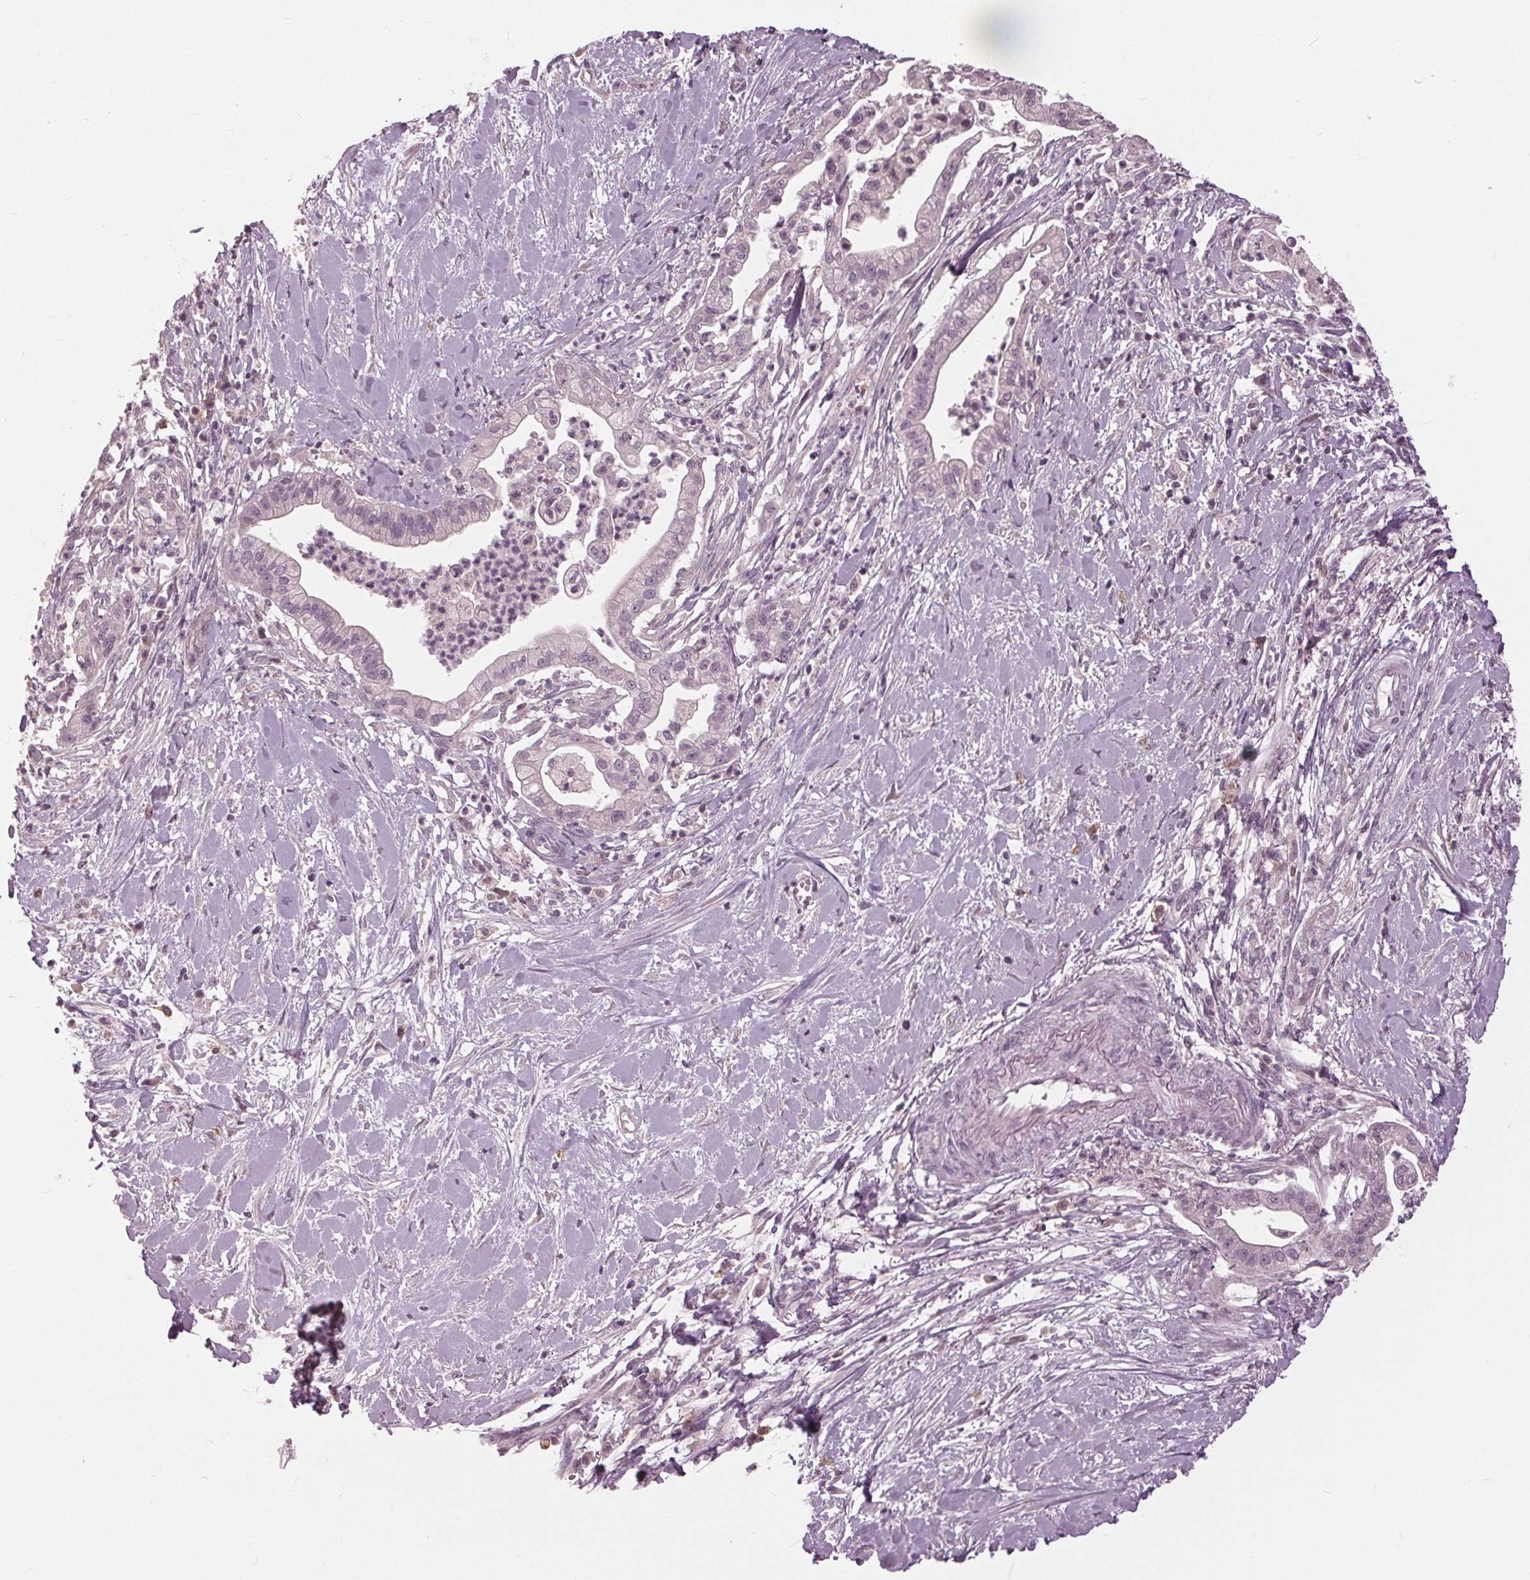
{"staining": {"intensity": "negative", "quantity": "none", "location": "none"}, "tissue": "pancreatic cancer", "cell_type": "Tumor cells", "image_type": "cancer", "snomed": [{"axis": "morphology", "description": "Normal tissue, NOS"}, {"axis": "morphology", "description": "Adenocarcinoma, NOS"}, {"axis": "topography", "description": "Lymph node"}, {"axis": "topography", "description": "Pancreas"}], "caption": "Pancreatic cancer (adenocarcinoma) was stained to show a protein in brown. There is no significant staining in tumor cells.", "gene": "SIGLEC6", "patient": {"sex": "female", "age": 58}}